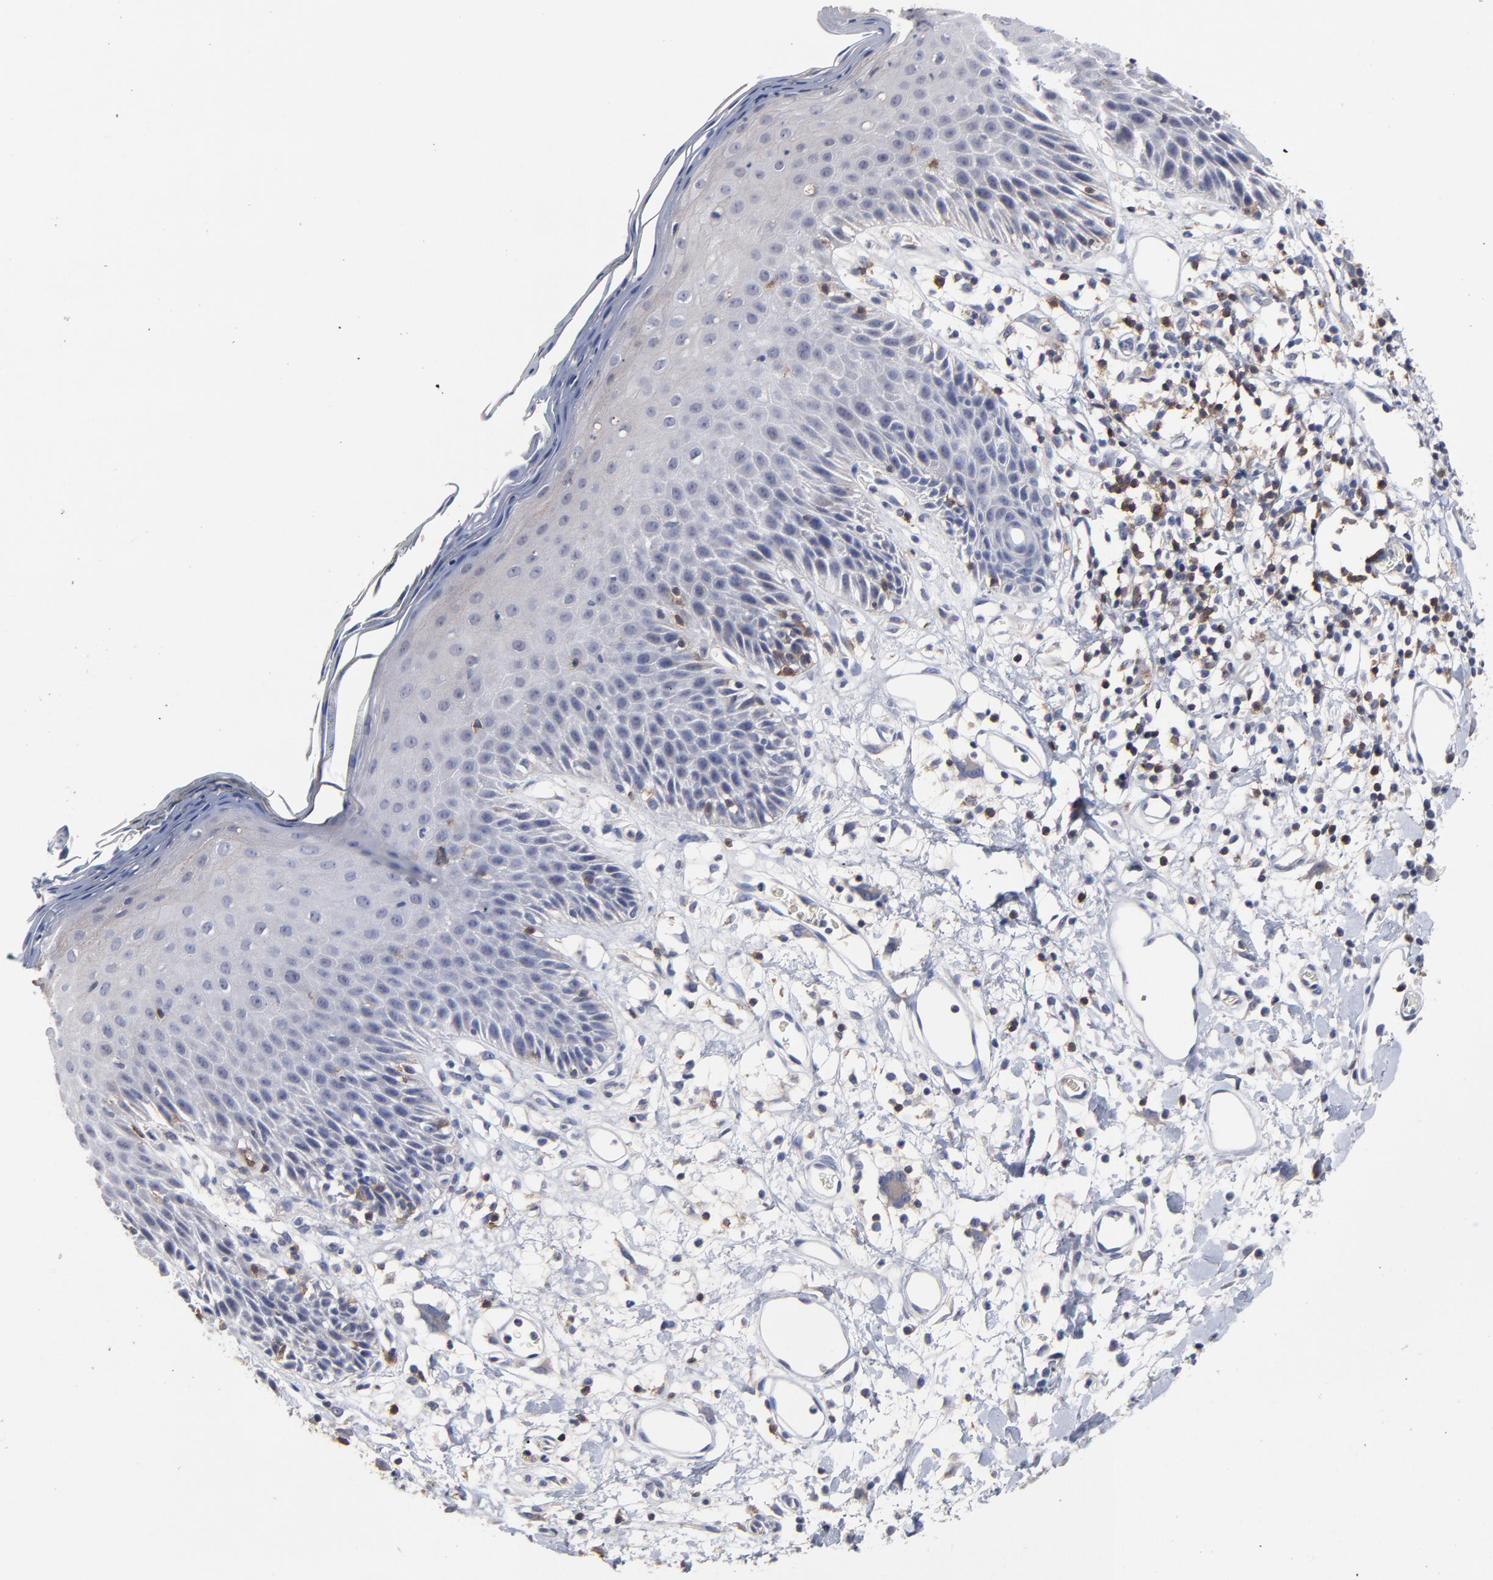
{"staining": {"intensity": "negative", "quantity": "none", "location": "none"}, "tissue": "skin", "cell_type": "Epidermal cells", "image_type": "normal", "snomed": [{"axis": "morphology", "description": "Normal tissue, NOS"}, {"axis": "topography", "description": "Vulva"}, {"axis": "topography", "description": "Peripheral nerve tissue"}], "caption": "This is an immunohistochemistry photomicrograph of benign skin. There is no expression in epidermal cells.", "gene": "TRAT1", "patient": {"sex": "female", "age": 68}}